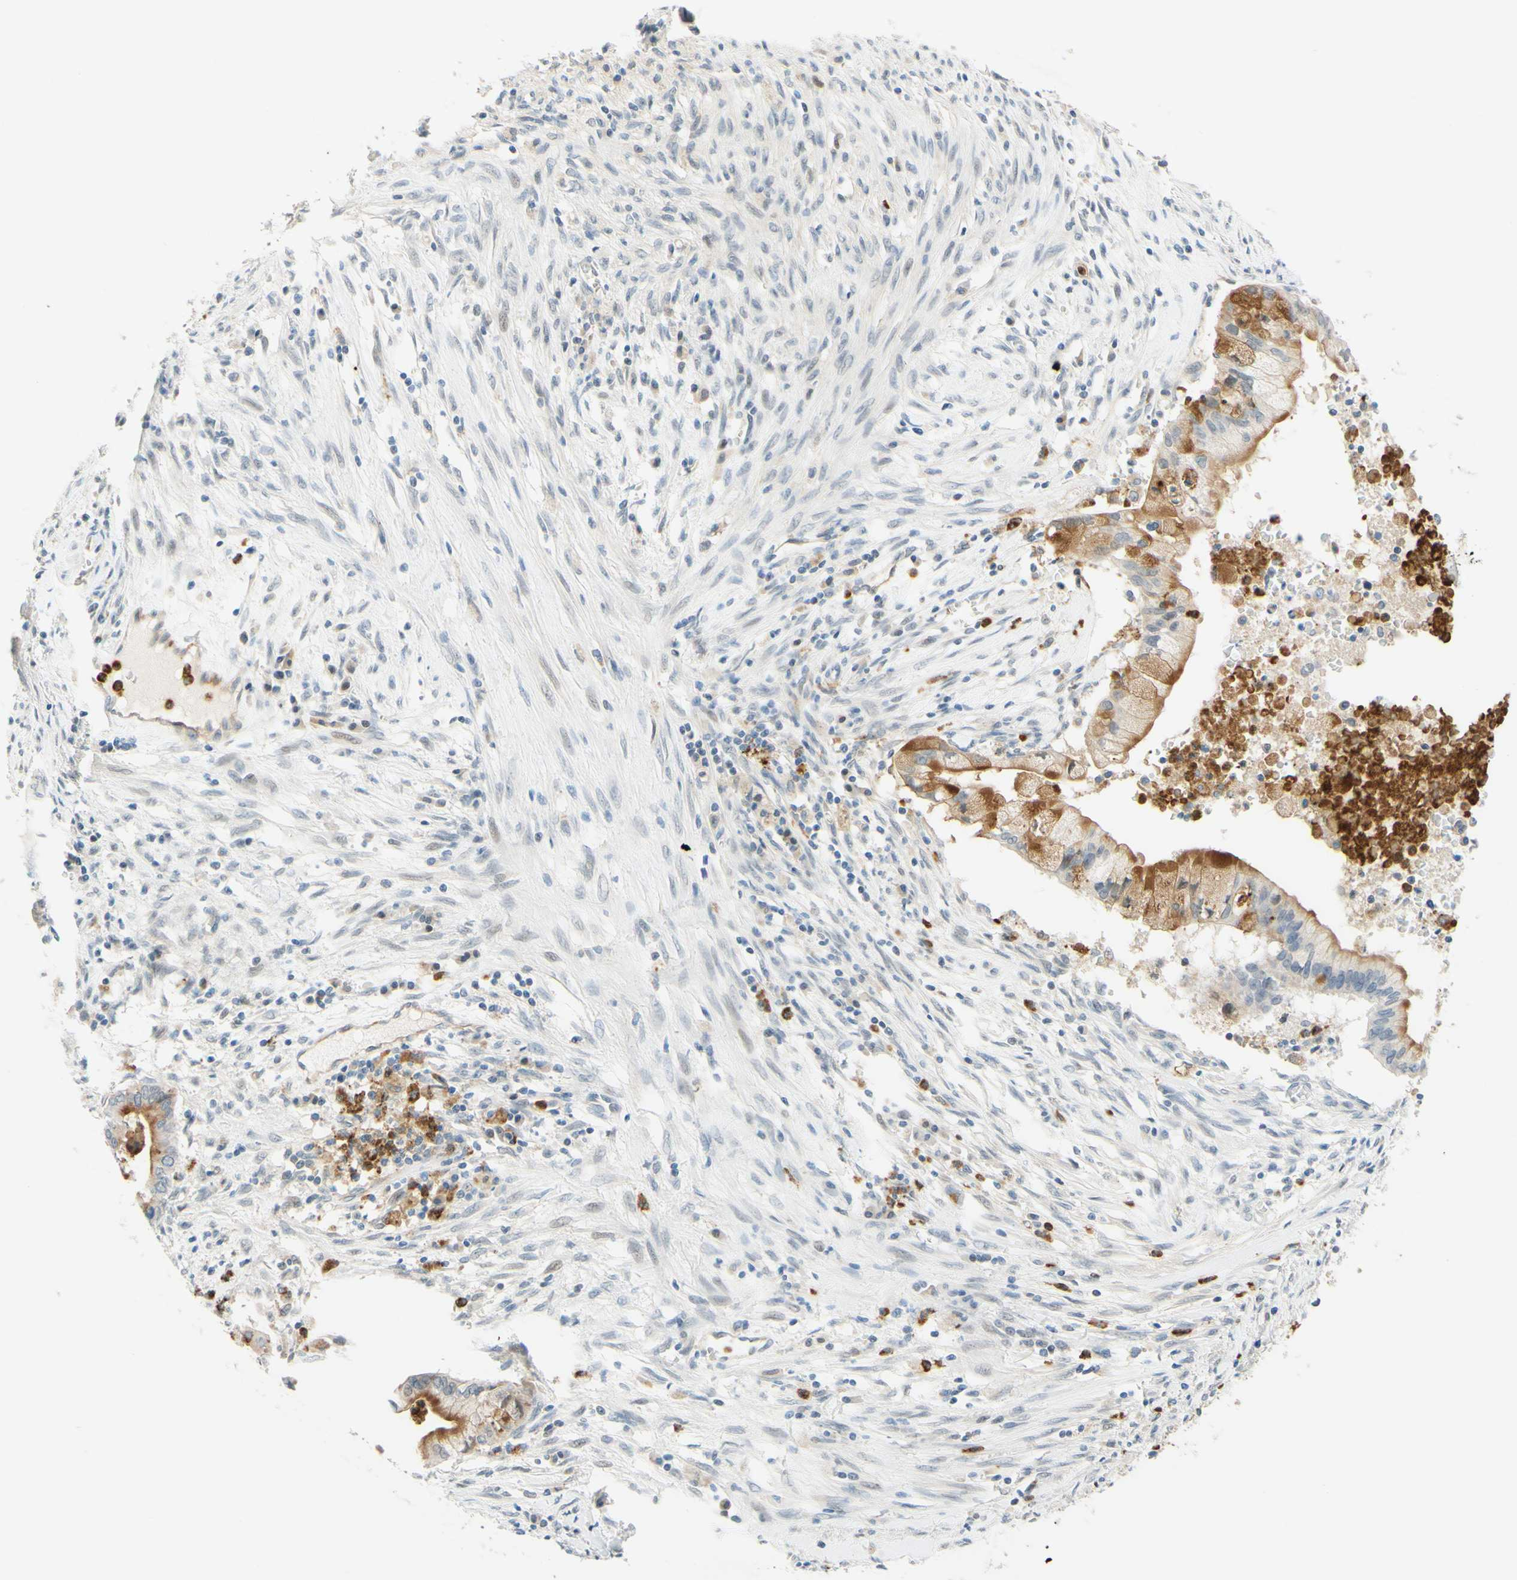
{"staining": {"intensity": "moderate", "quantity": "25%-75%", "location": "cytoplasmic/membranous"}, "tissue": "cervical cancer", "cell_type": "Tumor cells", "image_type": "cancer", "snomed": [{"axis": "morphology", "description": "Adenocarcinoma, NOS"}, {"axis": "topography", "description": "Cervix"}], "caption": "An image of human adenocarcinoma (cervical) stained for a protein demonstrates moderate cytoplasmic/membranous brown staining in tumor cells. (Brightfield microscopy of DAB IHC at high magnification).", "gene": "TREM2", "patient": {"sex": "female", "age": 44}}